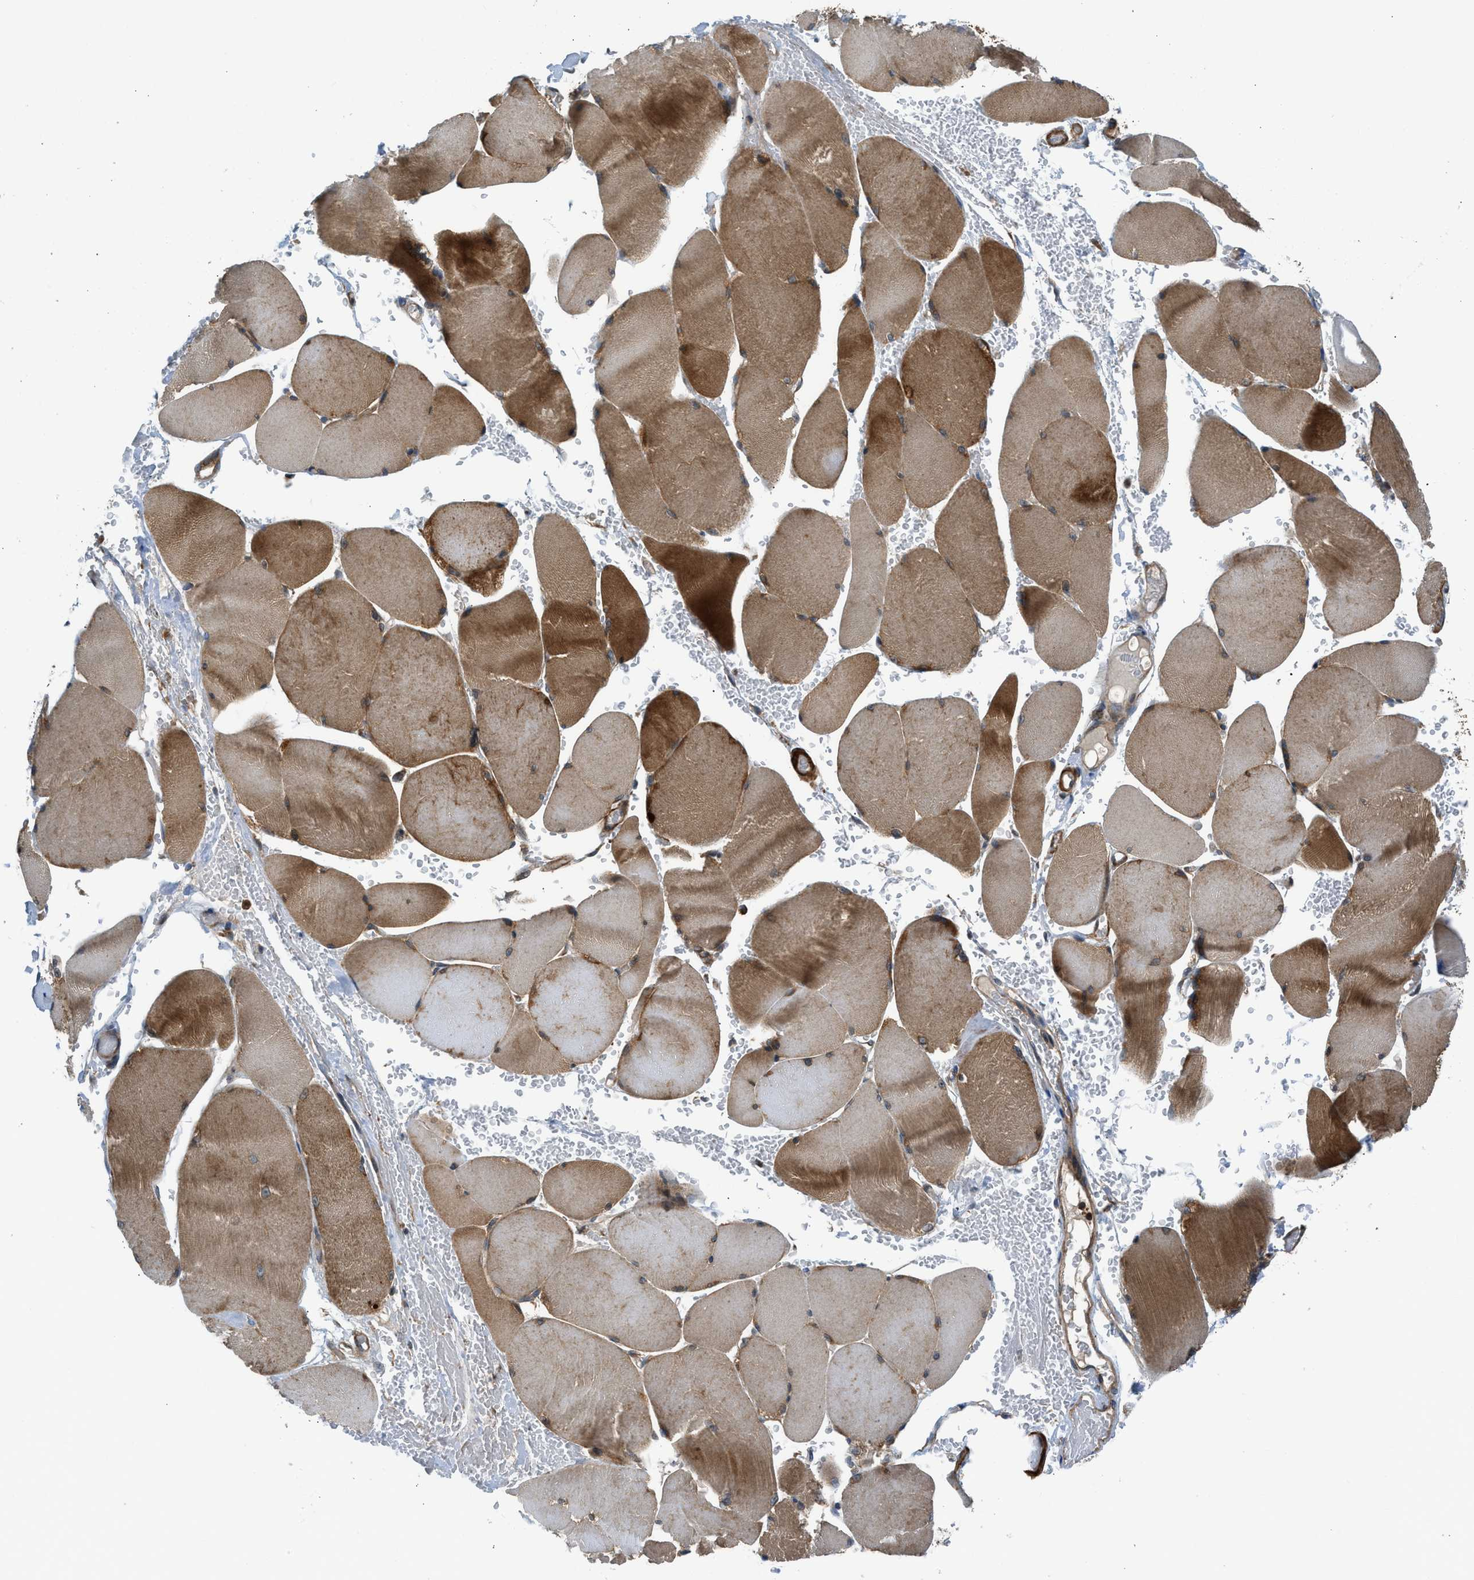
{"staining": {"intensity": "strong", "quantity": "25%-75%", "location": "cytoplasmic/membranous"}, "tissue": "skeletal muscle", "cell_type": "Myocytes", "image_type": "normal", "snomed": [{"axis": "morphology", "description": "Normal tissue, NOS"}, {"axis": "topography", "description": "Skin"}, {"axis": "topography", "description": "Skeletal muscle"}], "caption": "This micrograph exhibits IHC staining of benign human skeletal muscle, with high strong cytoplasmic/membranous positivity in approximately 25%-75% of myocytes.", "gene": "SESN2", "patient": {"sex": "male", "age": 83}}